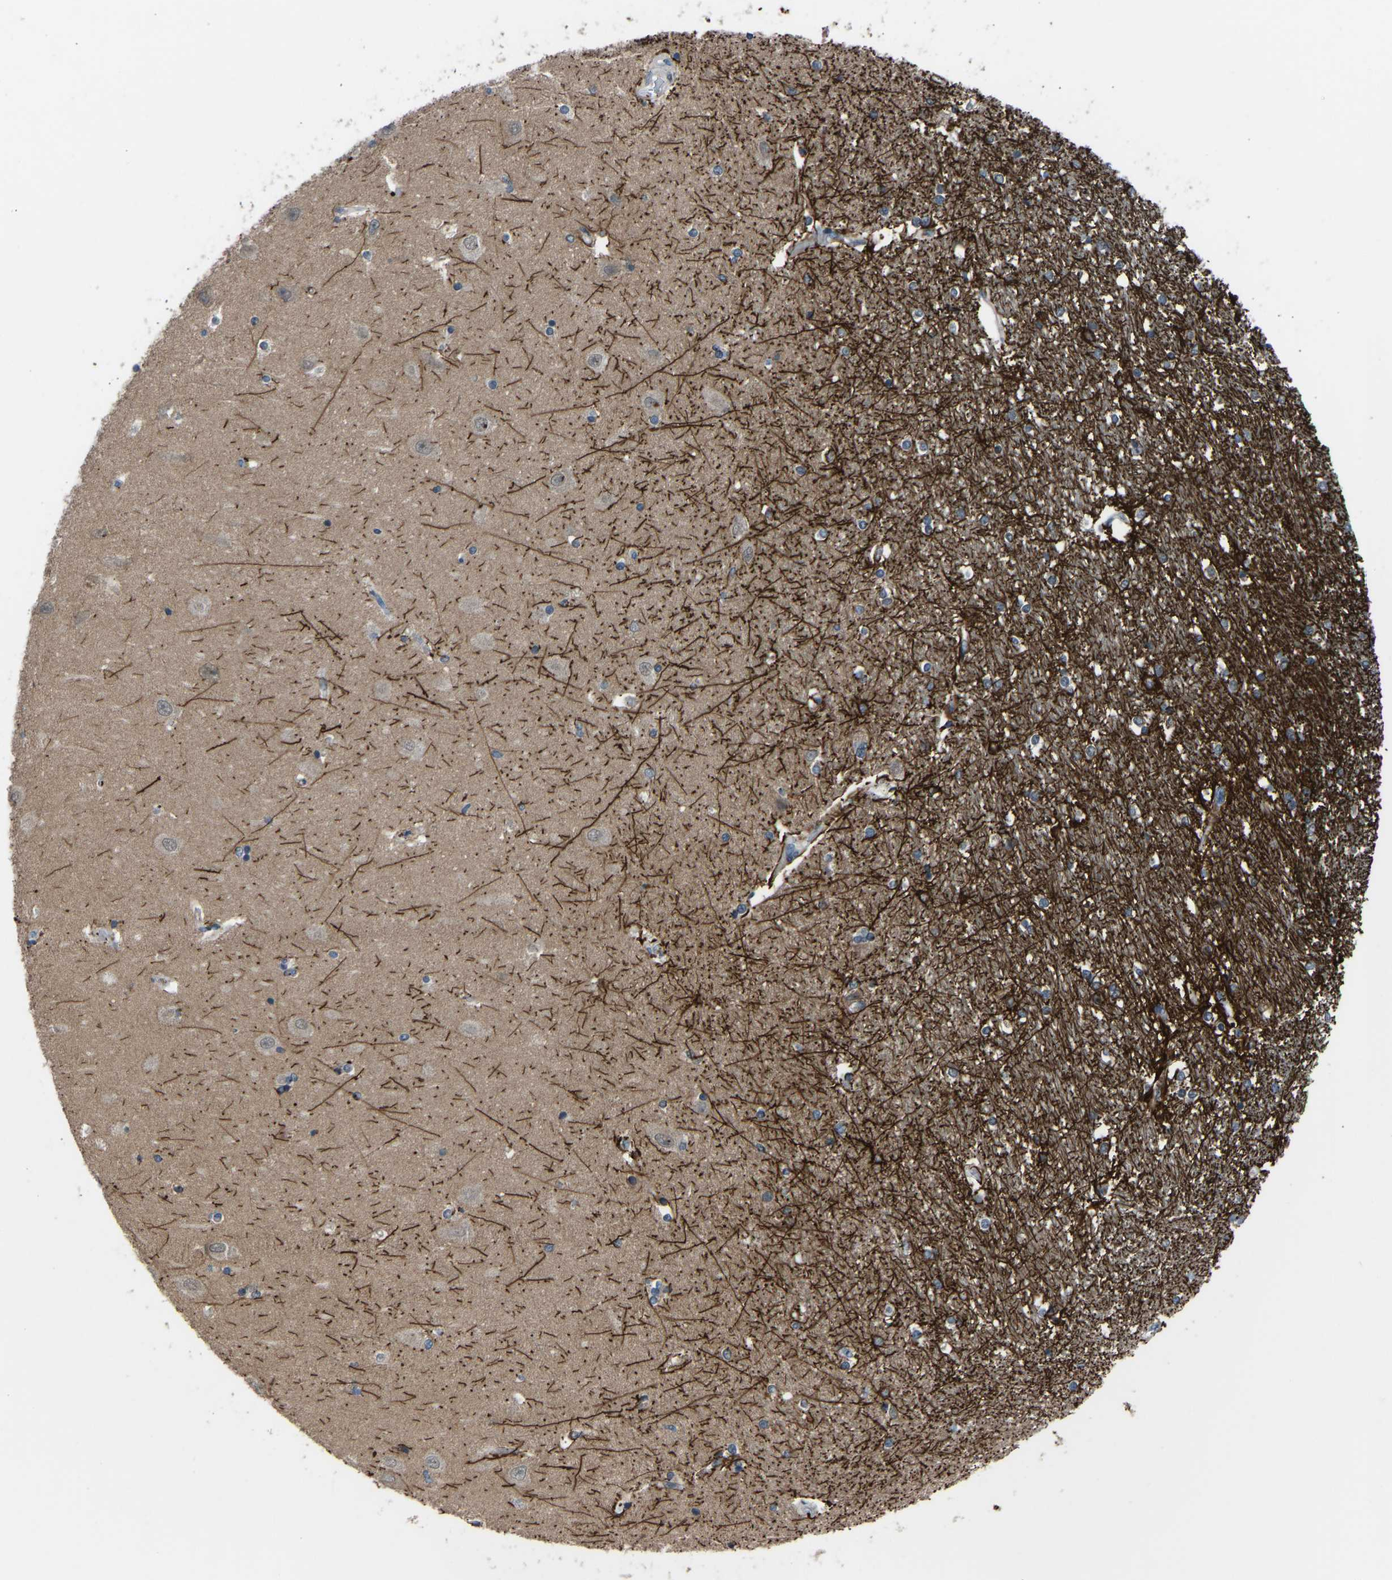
{"staining": {"intensity": "strong", "quantity": "<25%", "location": "cytoplasmic/membranous"}, "tissue": "hippocampus", "cell_type": "Glial cells", "image_type": "normal", "snomed": [{"axis": "morphology", "description": "Normal tissue, NOS"}, {"axis": "topography", "description": "Hippocampus"}], "caption": "Immunohistochemical staining of unremarkable human hippocampus displays medium levels of strong cytoplasmic/membranous expression in approximately <25% of glial cells. The protein is stained brown, and the nuclei are stained in blue (DAB IHC with brightfield microscopy, high magnification).", "gene": "CDK2AP1", "patient": {"sex": "male", "age": 45}}